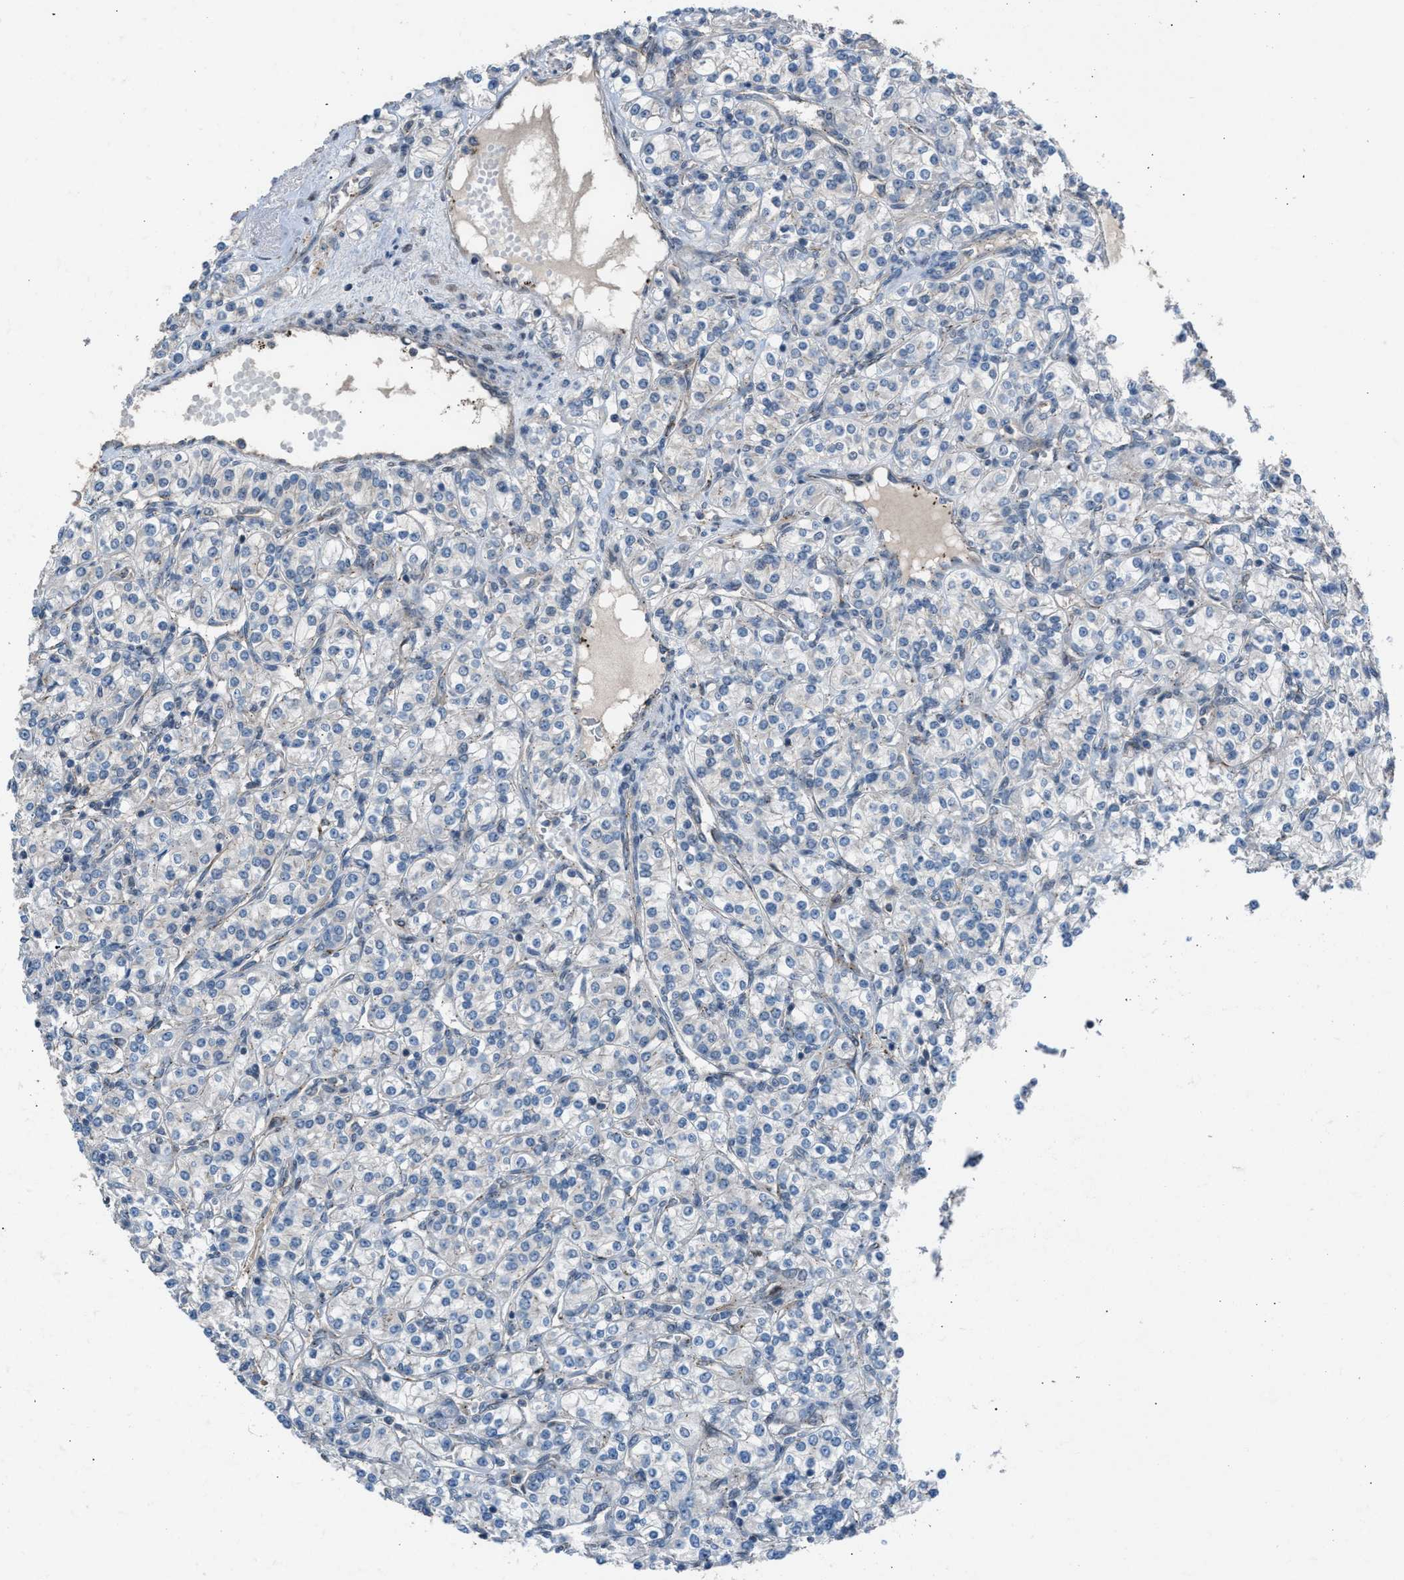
{"staining": {"intensity": "negative", "quantity": "none", "location": "none"}, "tissue": "renal cancer", "cell_type": "Tumor cells", "image_type": "cancer", "snomed": [{"axis": "morphology", "description": "Adenocarcinoma, NOS"}, {"axis": "topography", "description": "Kidney"}], "caption": "IHC of renal cancer shows no staining in tumor cells.", "gene": "CRTC1", "patient": {"sex": "male", "age": 77}}